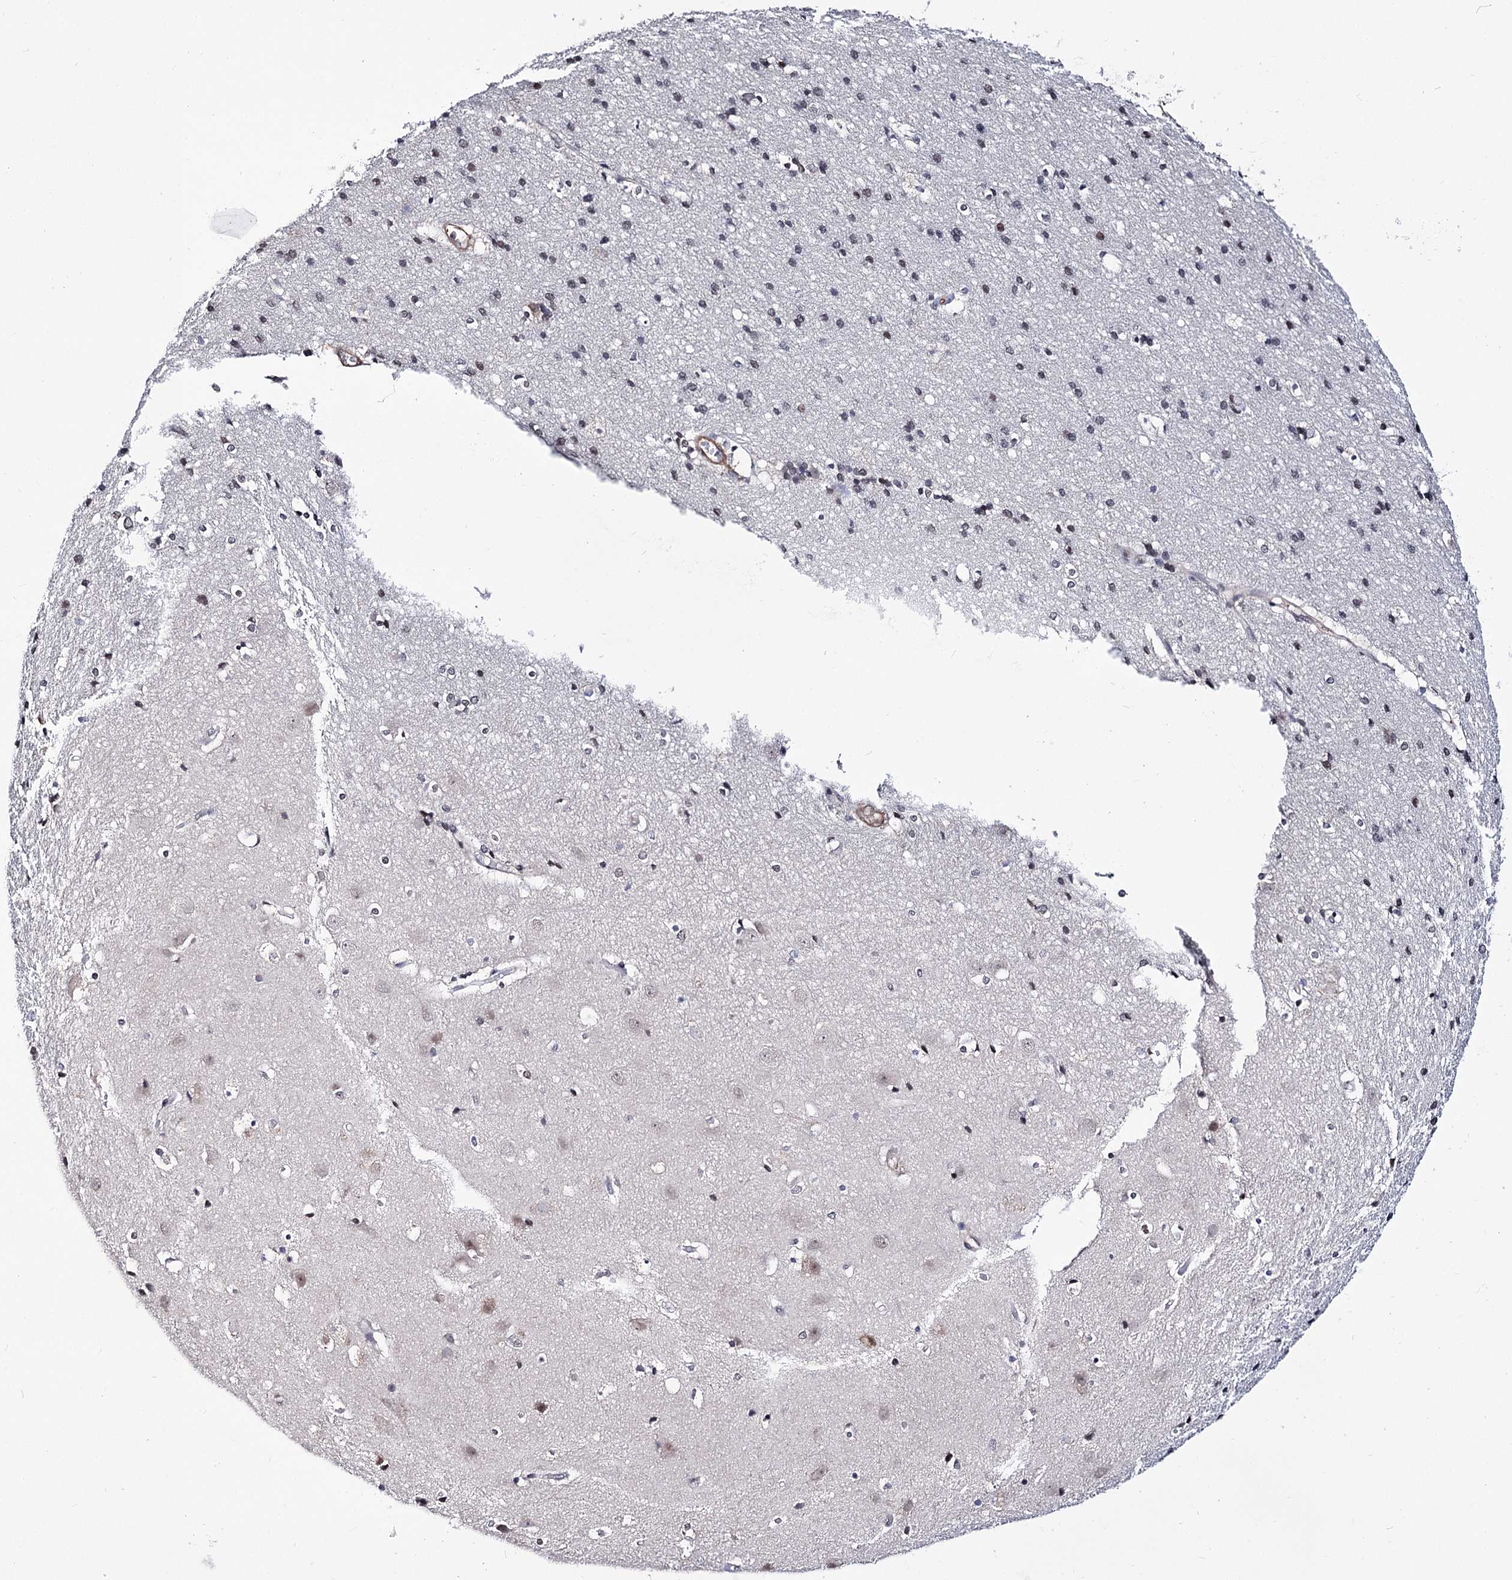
{"staining": {"intensity": "moderate", "quantity": "25%-75%", "location": "cytoplasmic/membranous"}, "tissue": "cerebral cortex", "cell_type": "Endothelial cells", "image_type": "normal", "snomed": [{"axis": "morphology", "description": "Normal tissue, NOS"}, {"axis": "topography", "description": "Cerebral cortex"}], "caption": "High-power microscopy captured an immunohistochemistry (IHC) histopathology image of benign cerebral cortex, revealing moderate cytoplasmic/membranous positivity in approximately 25%-75% of endothelial cells. Immunohistochemistry (ihc) stains the protein of interest in brown and the nuclei are stained blue.", "gene": "PPRC1", "patient": {"sex": "male", "age": 54}}